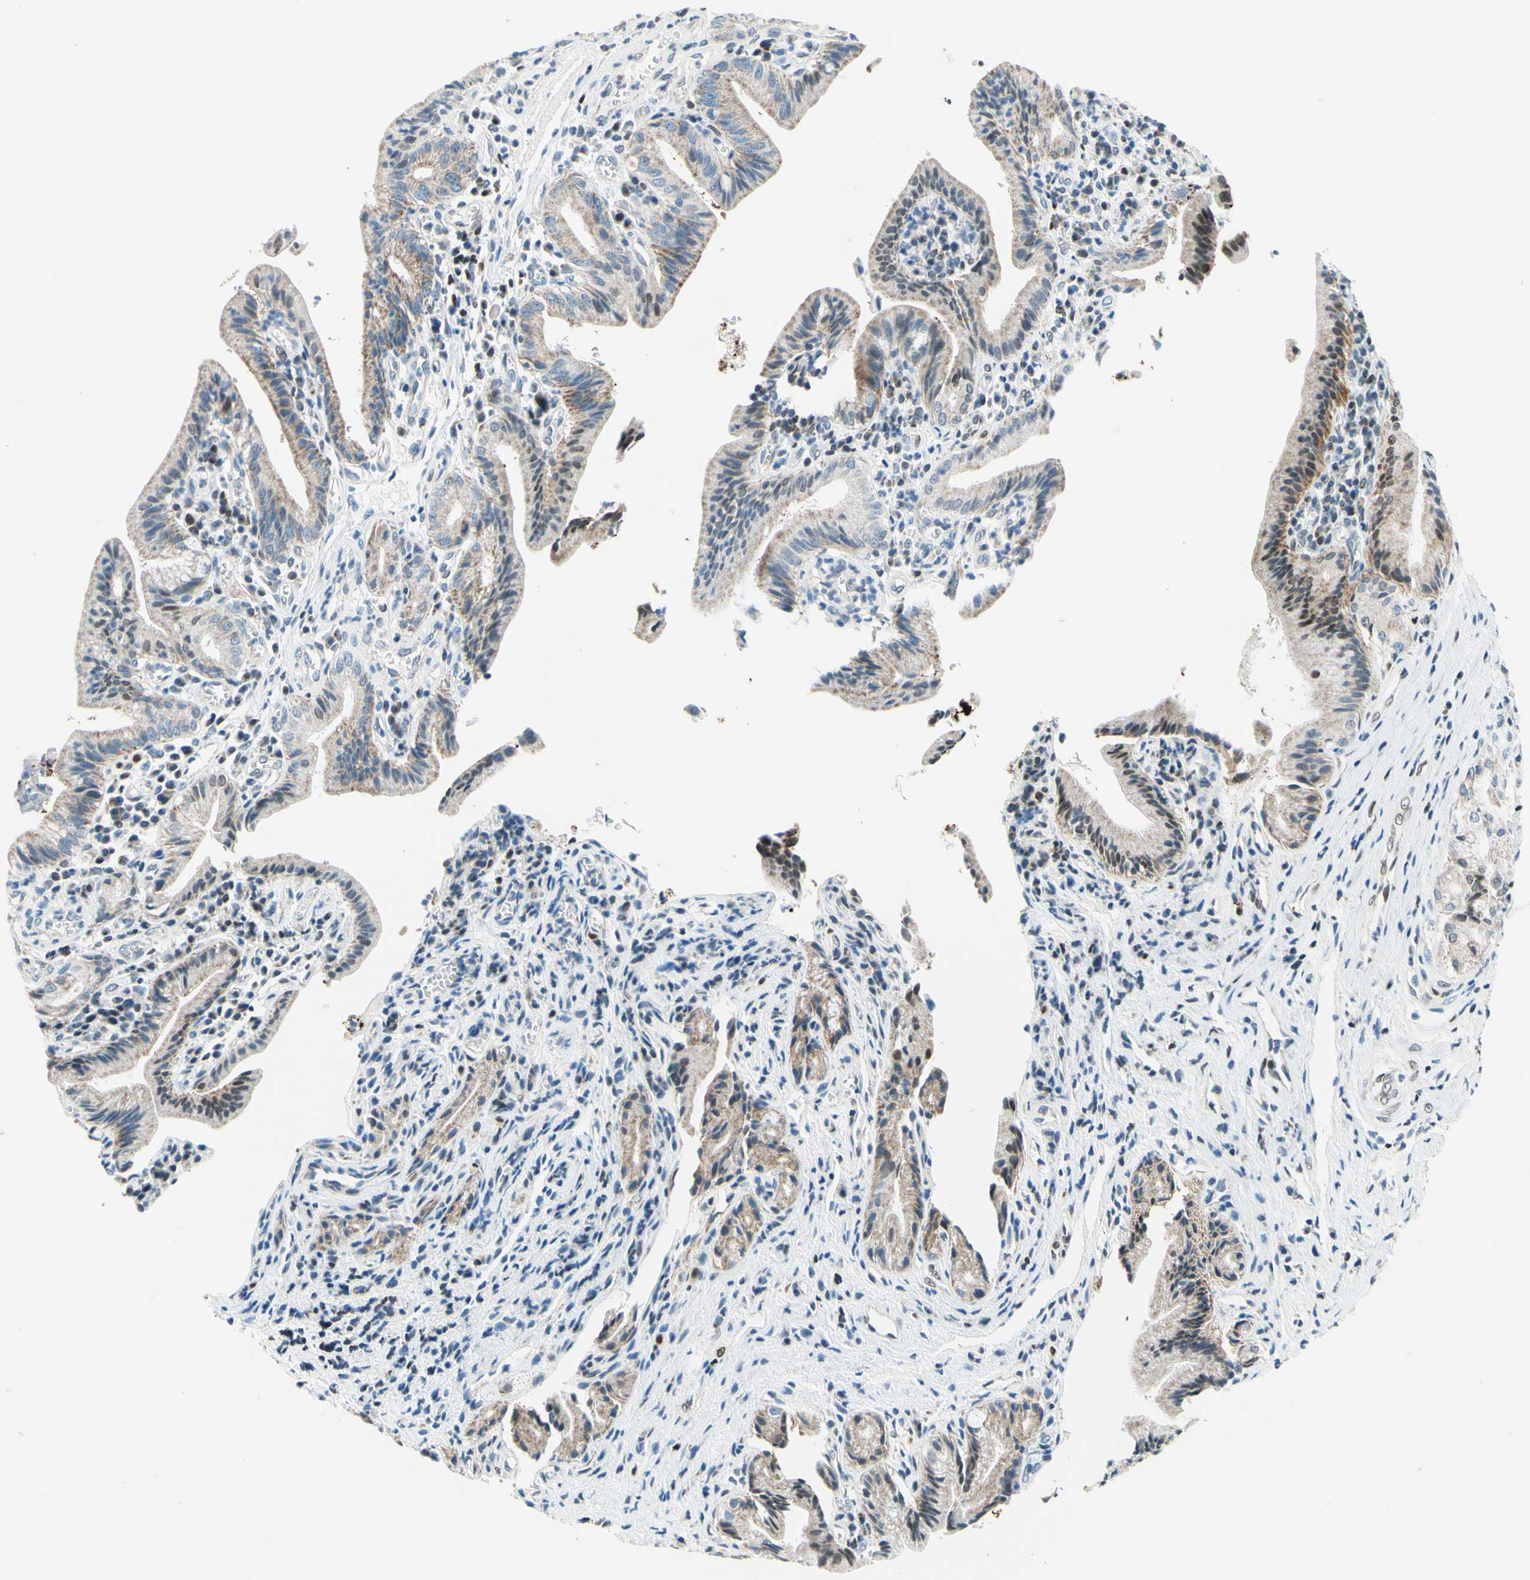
{"staining": {"intensity": "weak", "quantity": ">75%", "location": "cytoplasmic/membranous"}, "tissue": "pancreatic cancer", "cell_type": "Tumor cells", "image_type": "cancer", "snomed": [{"axis": "morphology", "description": "Adenocarcinoma, NOS"}, {"axis": "topography", "description": "Pancreas"}], "caption": "Pancreatic cancer stained with a brown dye displays weak cytoplasmic/membranous positive expression in approximately >75% of tumor cells.", "gene": "CBX7", "patient": {"sex": "female", "age": 75}}